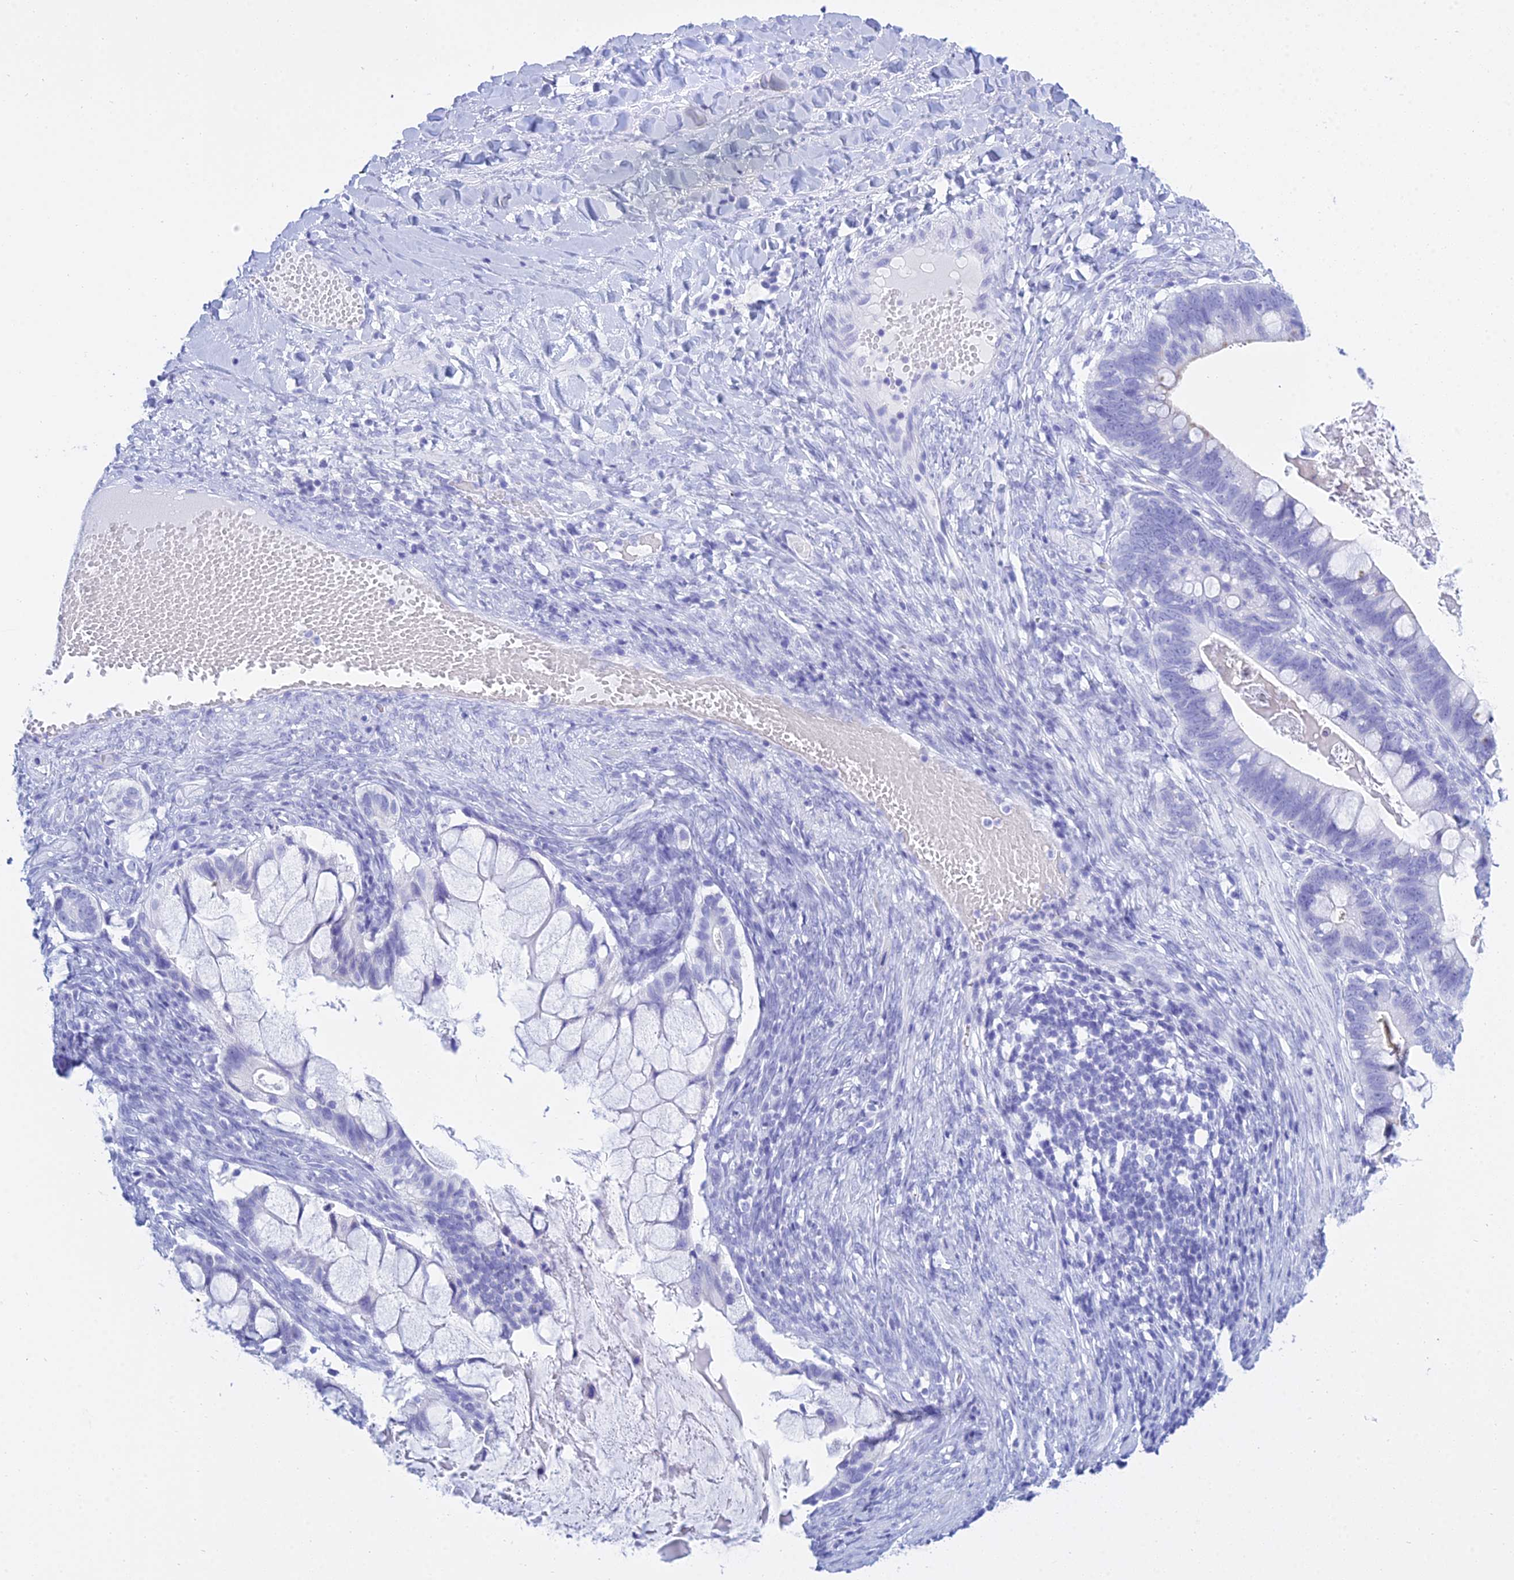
{"staining": {"intensity": "negative", "quantity": "none", "location": "none"}, "tissue": "ovarian cancer", "cell_type": "Tumor cells", "image_type": "cancer", "snomed": [{"axis": "morphology", "description": "Cystadenocarcinoma, mucinous, NOS"}, {"axis": "topography", "description": "Ovary"}], "caption": "Mucinous cystadenocarcinoma (ovarian) was stained to show a protein in brown. There is no significant positivity in tumor cells. The staining is performed using DAB brown chromogen with nuclei counter-stained in using hematoxylin.", "gene": "PATE4", "patient": {"sex": "female", "age": 61}}